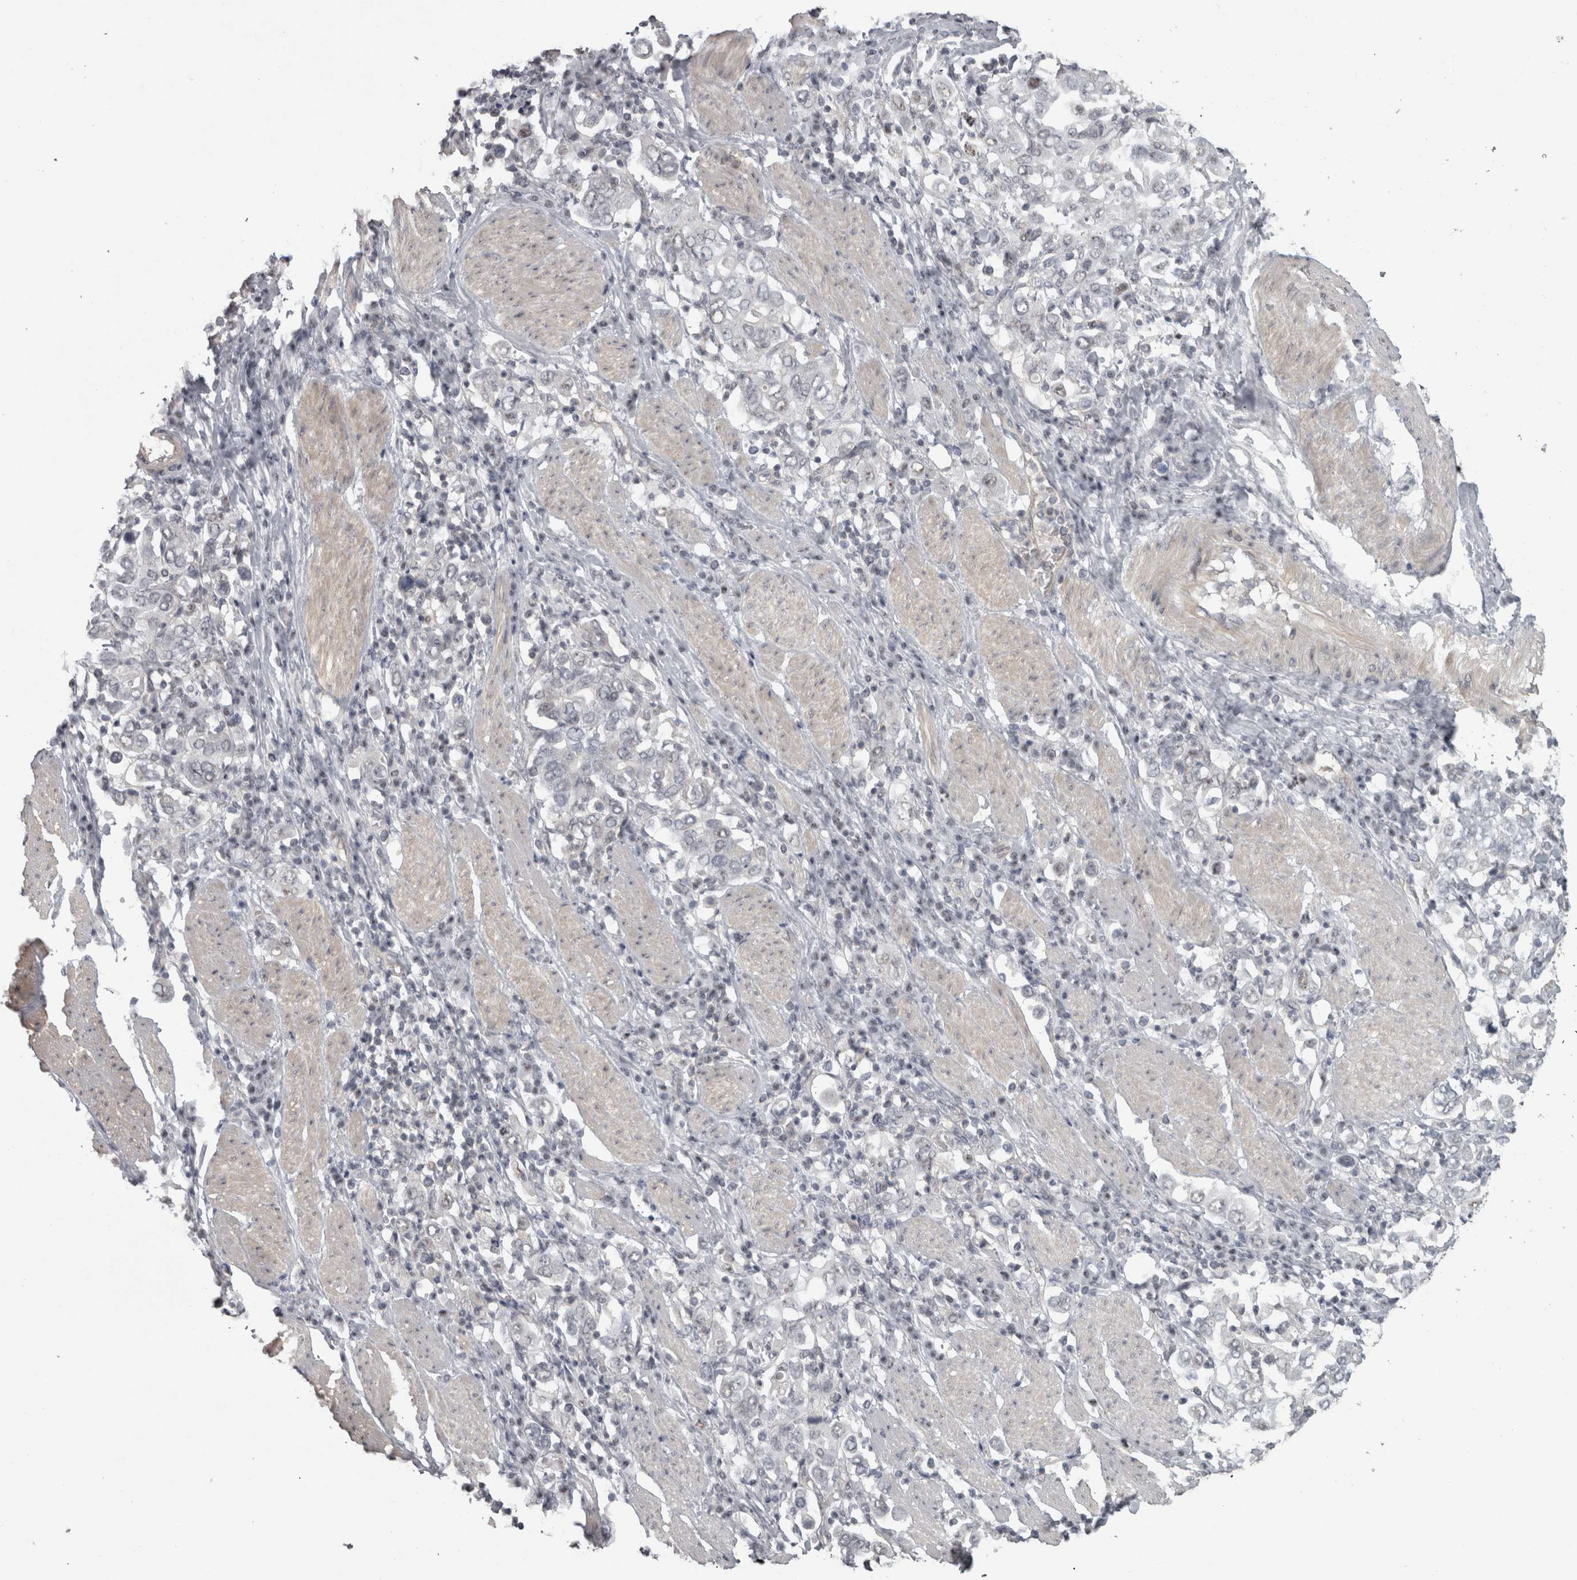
{"staining": {"intensity": "negative", "quantity": "none", "location": "none"}, "tissue": "stomach cancer", "cell_type": "Tumor cells", "image_type": "cancer", "snomed": [{"axis": "morphology", "description": "Adenocarcinoma, NOS"}, {"axis": "topography", "description": "Stomach, upper"}], "caption": "Stomach cancer was stained to show a protein in brown. There is no significant positivity in tumor cells. The staining is performed using DAB (3,3'-diaminobenzidine) brown chromogen with nuclei counter-stained in using hematoxylin.", "gene": "PPP1R12B", "patient": {"sex": "male", "age": 62}}